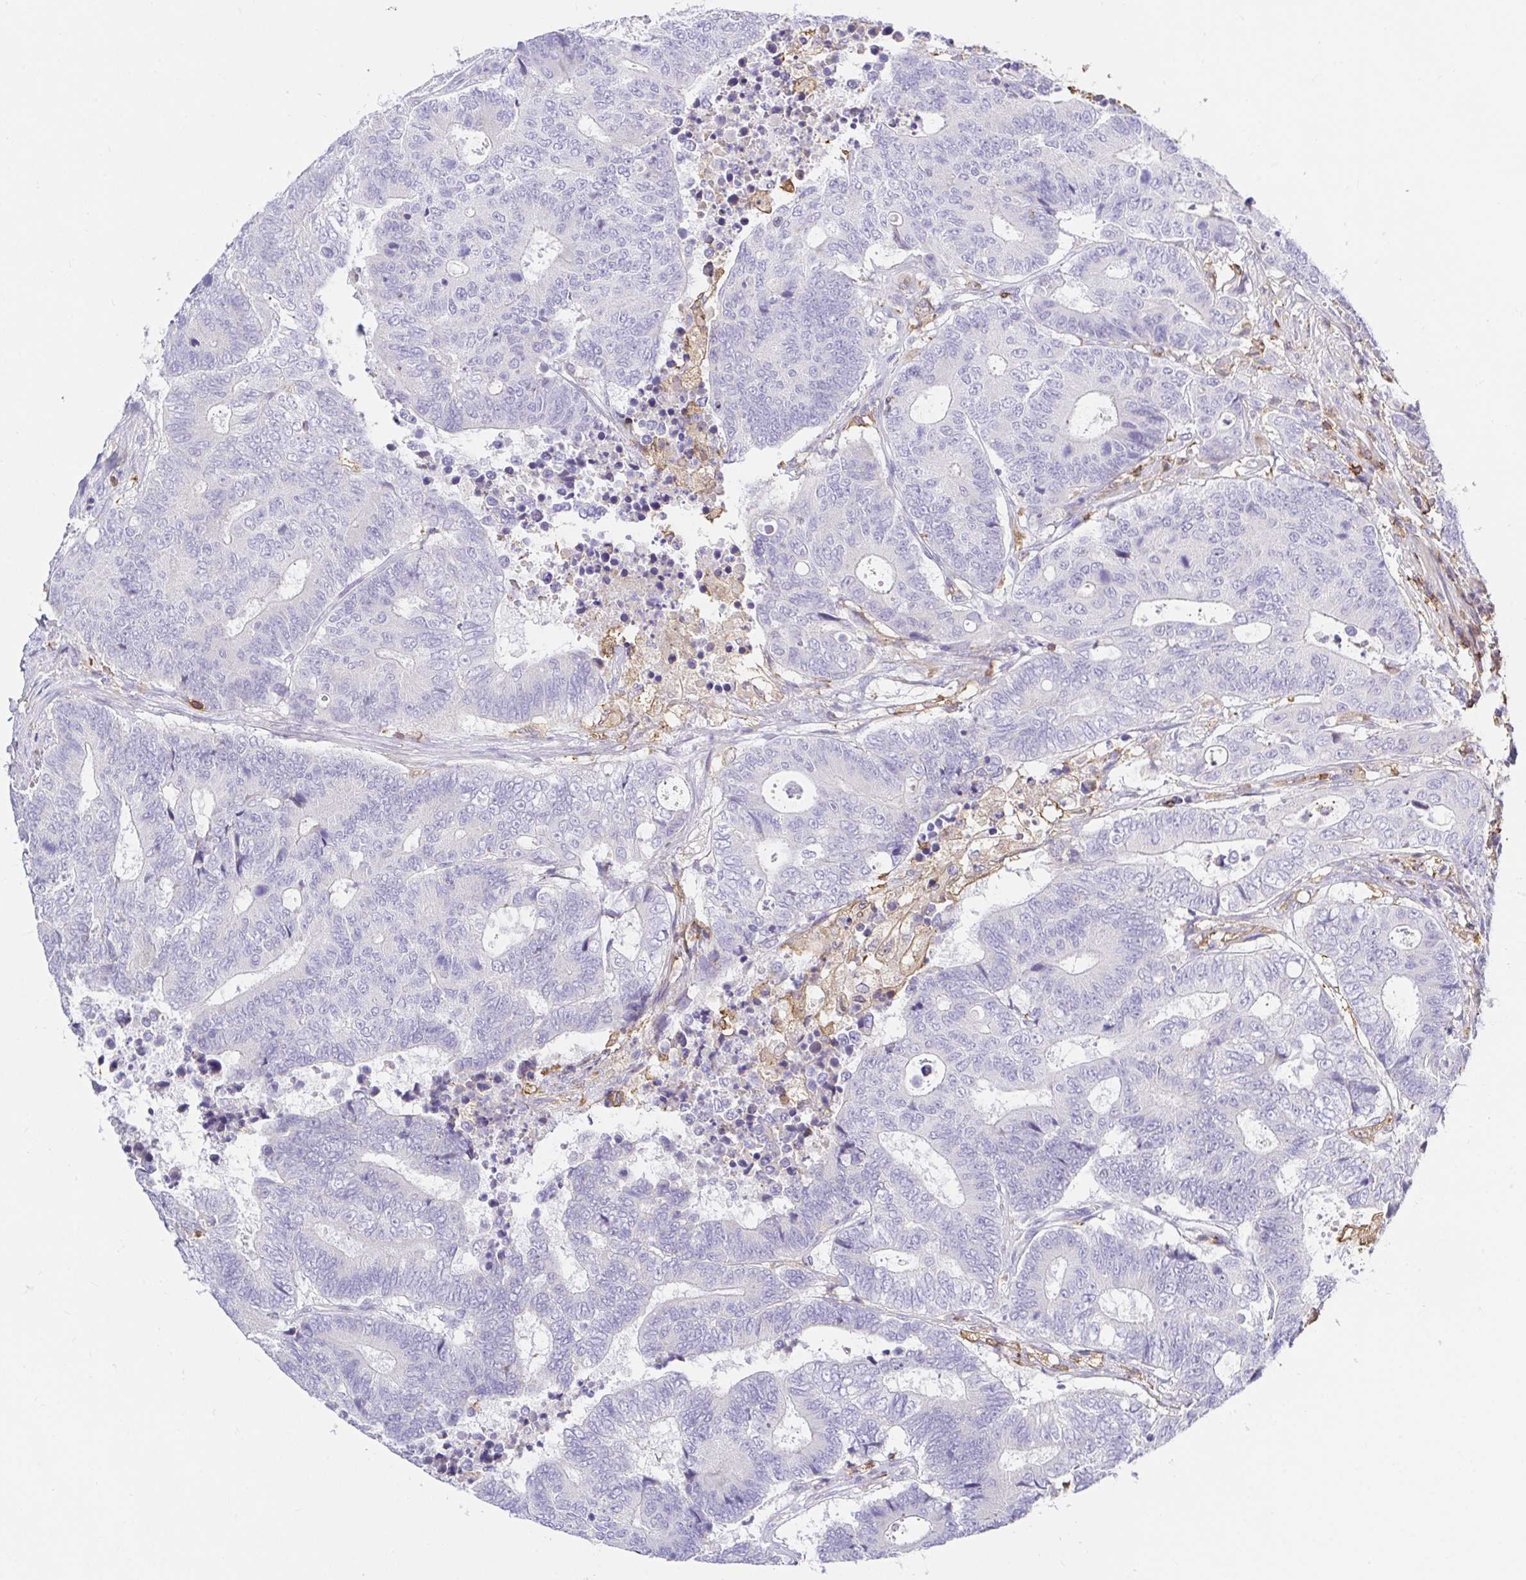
{"staining": {"intensity": "negative", "quantity": "none", "location": "none"}, "tissue": "colorectal cancer", "cell_type": "Tumor cells", "image_type": "cancer", "snomed": [{"axis": "morphology", "description": "Adenocarcinoma, NOS"}, {"axis": "topography", "description": "Colon"}], "caption": "Colorectal cancer was stained to show a protein in brown. There is no significant positivity in tumor cells. (DAB (3,3'-diaminobenzidine) immunohistochemistry (IHC), high magnification).", "gene": "SKAP1", "patient": {"sex": "female", "age": 48}}